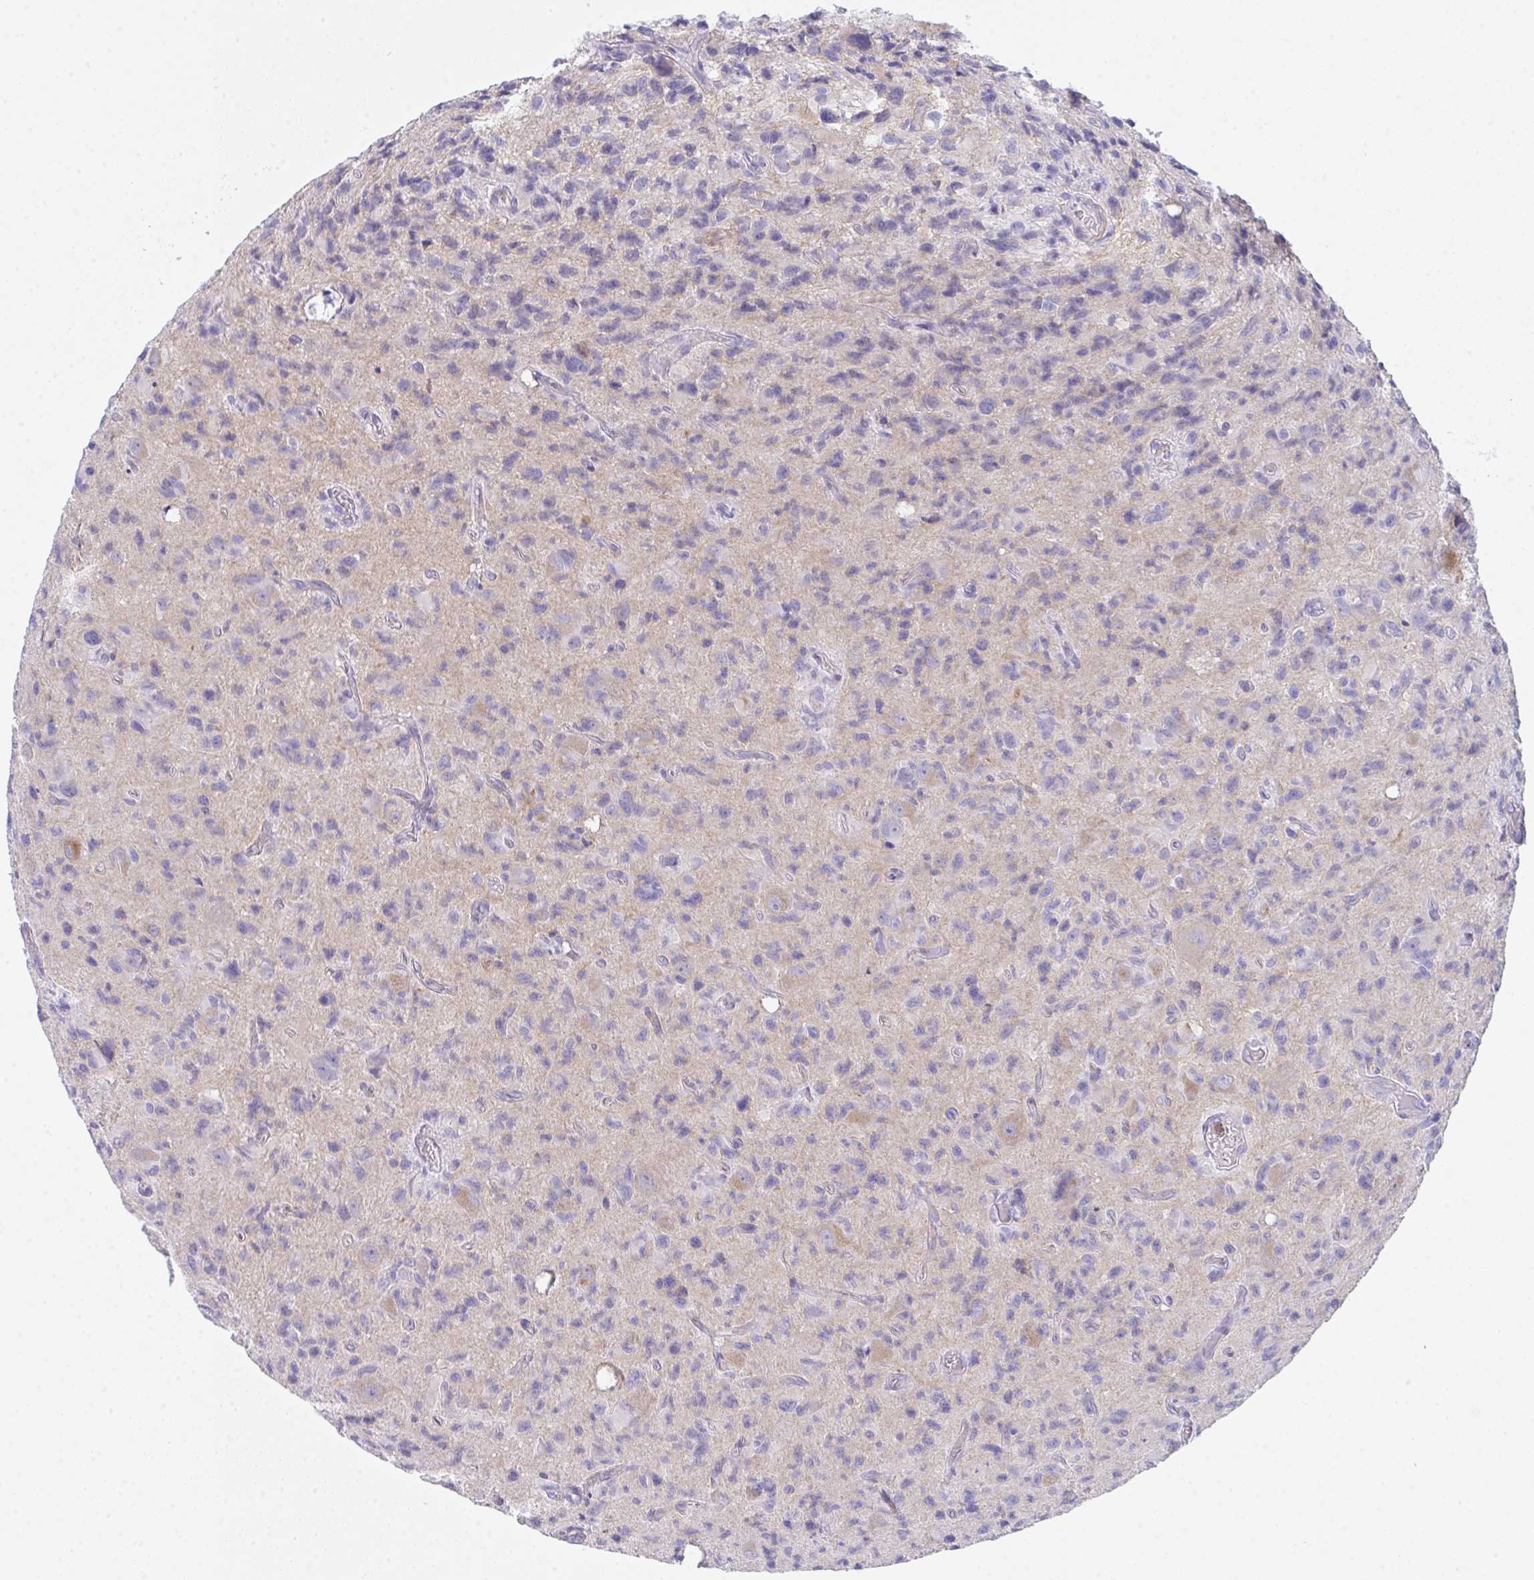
{"staining": {"intensity": "negative", "quantity": "none", "location": "none"}, "tissue": "glioma", "cell_type": "Tumor cells", "image_type": "cancer", "snomed": [{"axis": "morphology", "description": "Glioma, malignant, High grade"}, {"axis": "topography", "description": "Brain"}], "caption": "High power microscopy micrograph of an IHC micrograph of glioma, revealing no significant expression in tumor cells.", "gene": "CEP170B", "patient": {"sex": "male", "age": 76}}